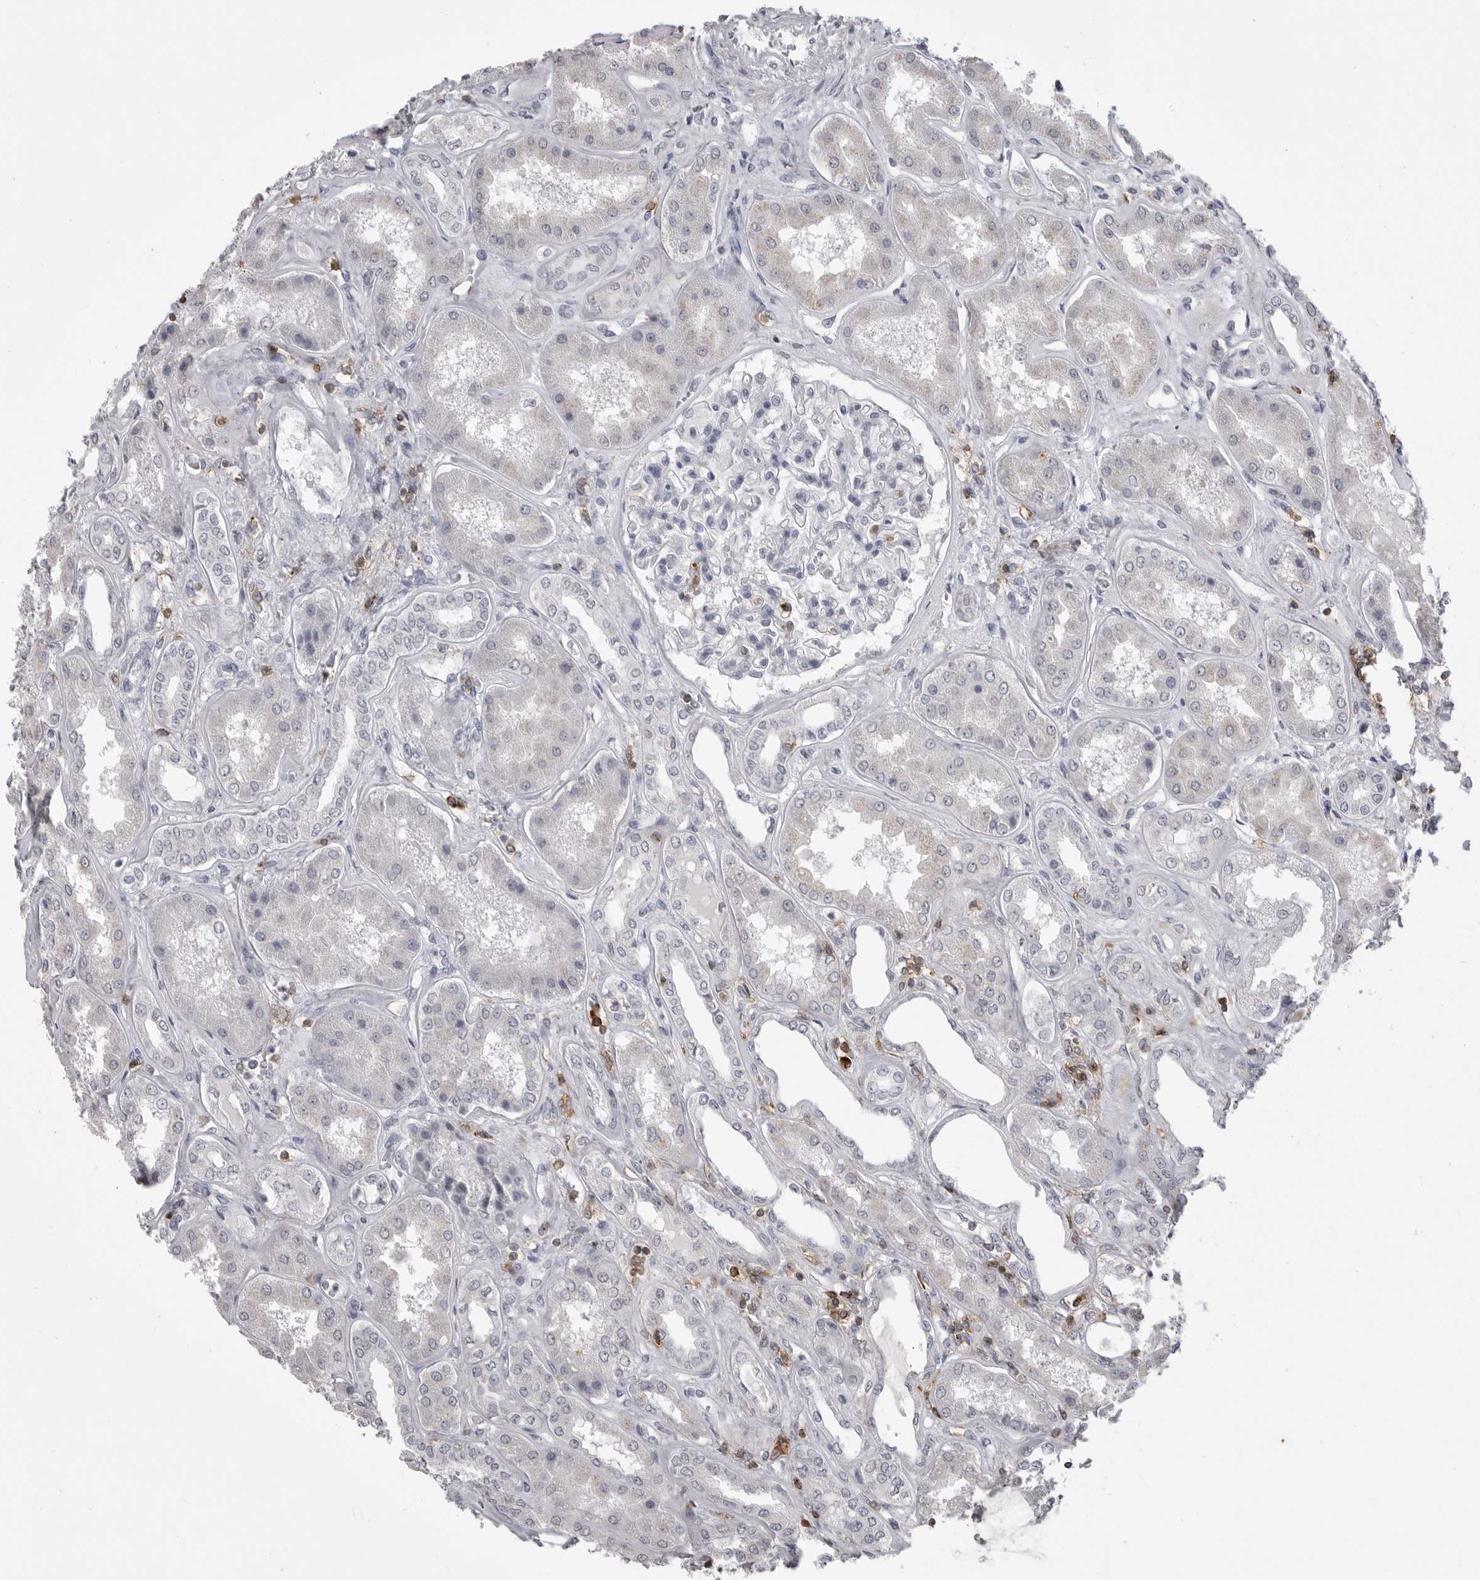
{"staining": {"intensity": "negative", "quantity": "none", "location": "none"}, "tissue": "kidney", "cell_type": "Cells in glomeruli", "image_type": "normal", "snomed": [{"axis": "morphology", "description": "Normal tissue, NOS"}, {"axis": "topography", "description": "Kidney"}], "caption": "The histopathology image exhibits no significant positivity in cells in glomeruli of kidney. (DAB (3,3'-diaminobenzidine) immunohistochemistry (IHC) visualized using brightfield microscopy, high magnification).", "gene": "ITGAL", "patient": {"sex": "female", "age": 56}}